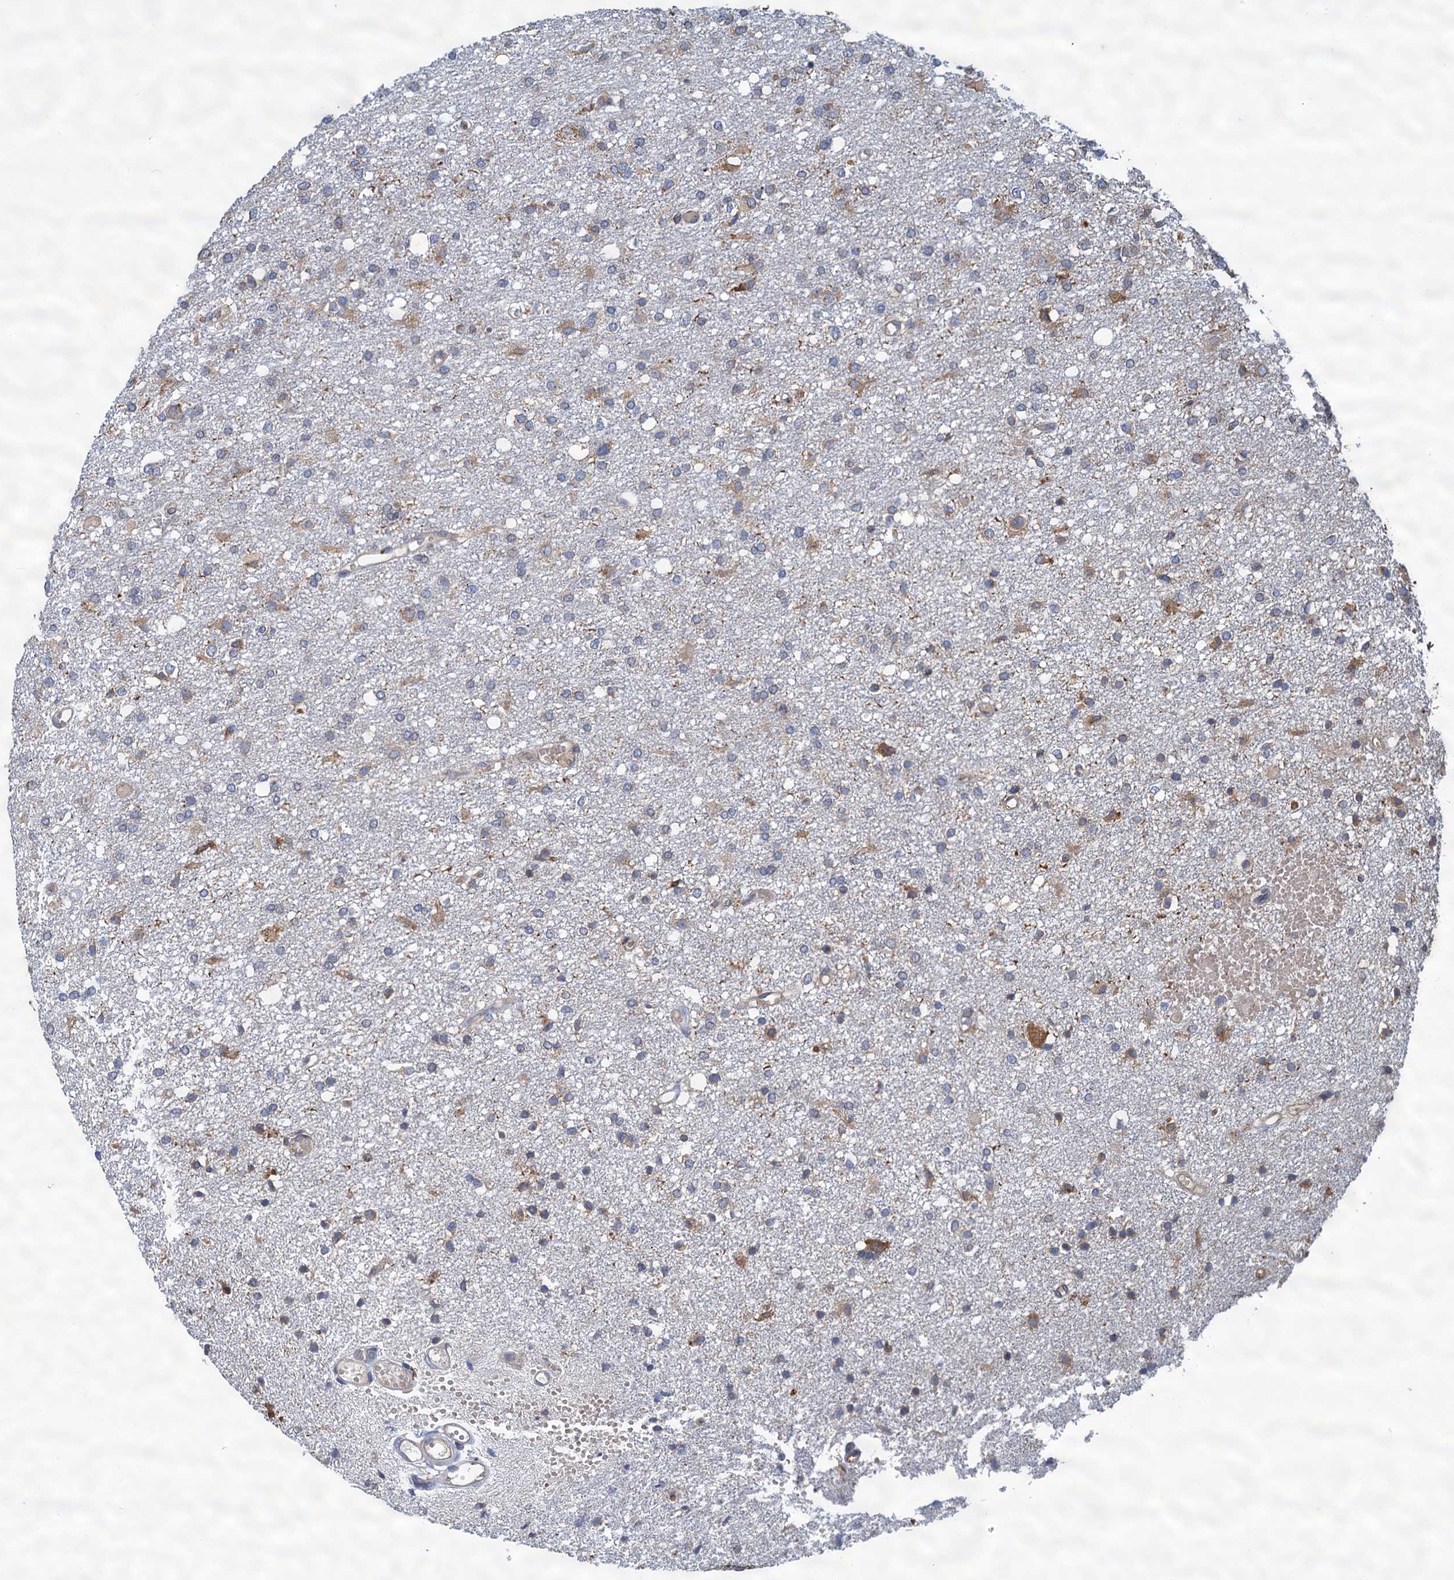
{"staining": {"intensity": "moderate", "quantity": "<25%", "location": "cytoplasmic/membranous"}, "tissue": "glioma", "cell_type": "Tumor cells", "image_type": "cancer", "snomed": [{"axis": "morphology", "description": "Glioma, malignant, High grade"}, {"axis": "topography", "description": "Brain"}], "caption": "This is an image of immunohistochemistry staining of high-grade glioma (malignant), which shows moderate expression in the cytoplasmic/membranous of tumor cells.", "gene": "LINS1", "patient": {"sex": "female", "age": 59}}